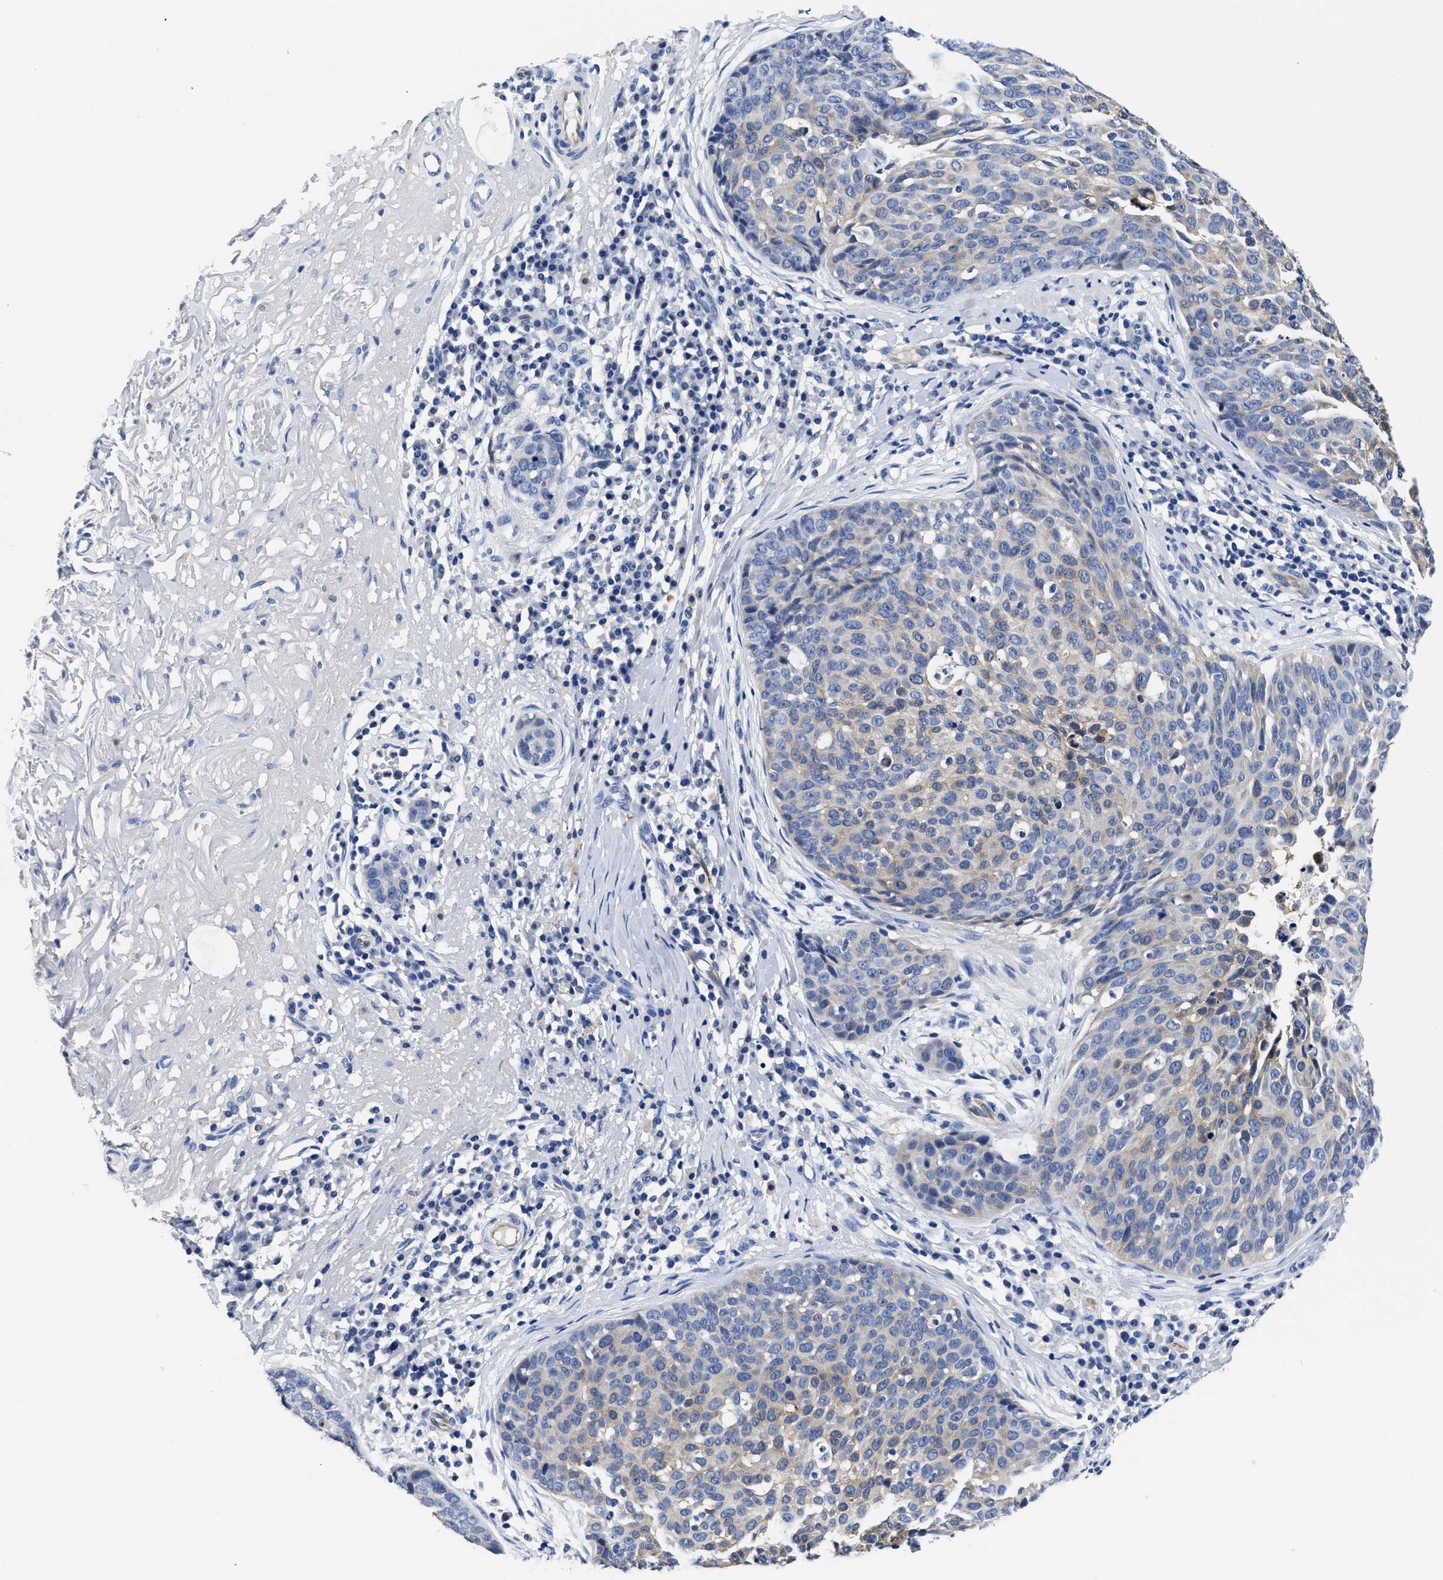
{"staining": {"intensity": "weak", "quantity": "25%-75%", "location": "cytoplasmic/membranous"}, "tissue": "skin cancer", "cell_type": "Tumor cells", "image_type": "cancer", "snomed": [{"axis": "morphology", "description": "Squamous cell carcinoma in situ, NOS"}, {"axis": "morphology", "description": "Squamous cell carcinoma, NOS"}, {"axis": "topography", "description": "Skin"}], "caption": "Protein staining of skin cancer (squamous cell carcinoma in situ) tissue exhibits weak cytoplasmic/membranous expression in approximately 25%-75% of tumor cells.", "gene": "SLC35F1", "patient": {"sex": "male", "age": 93}}